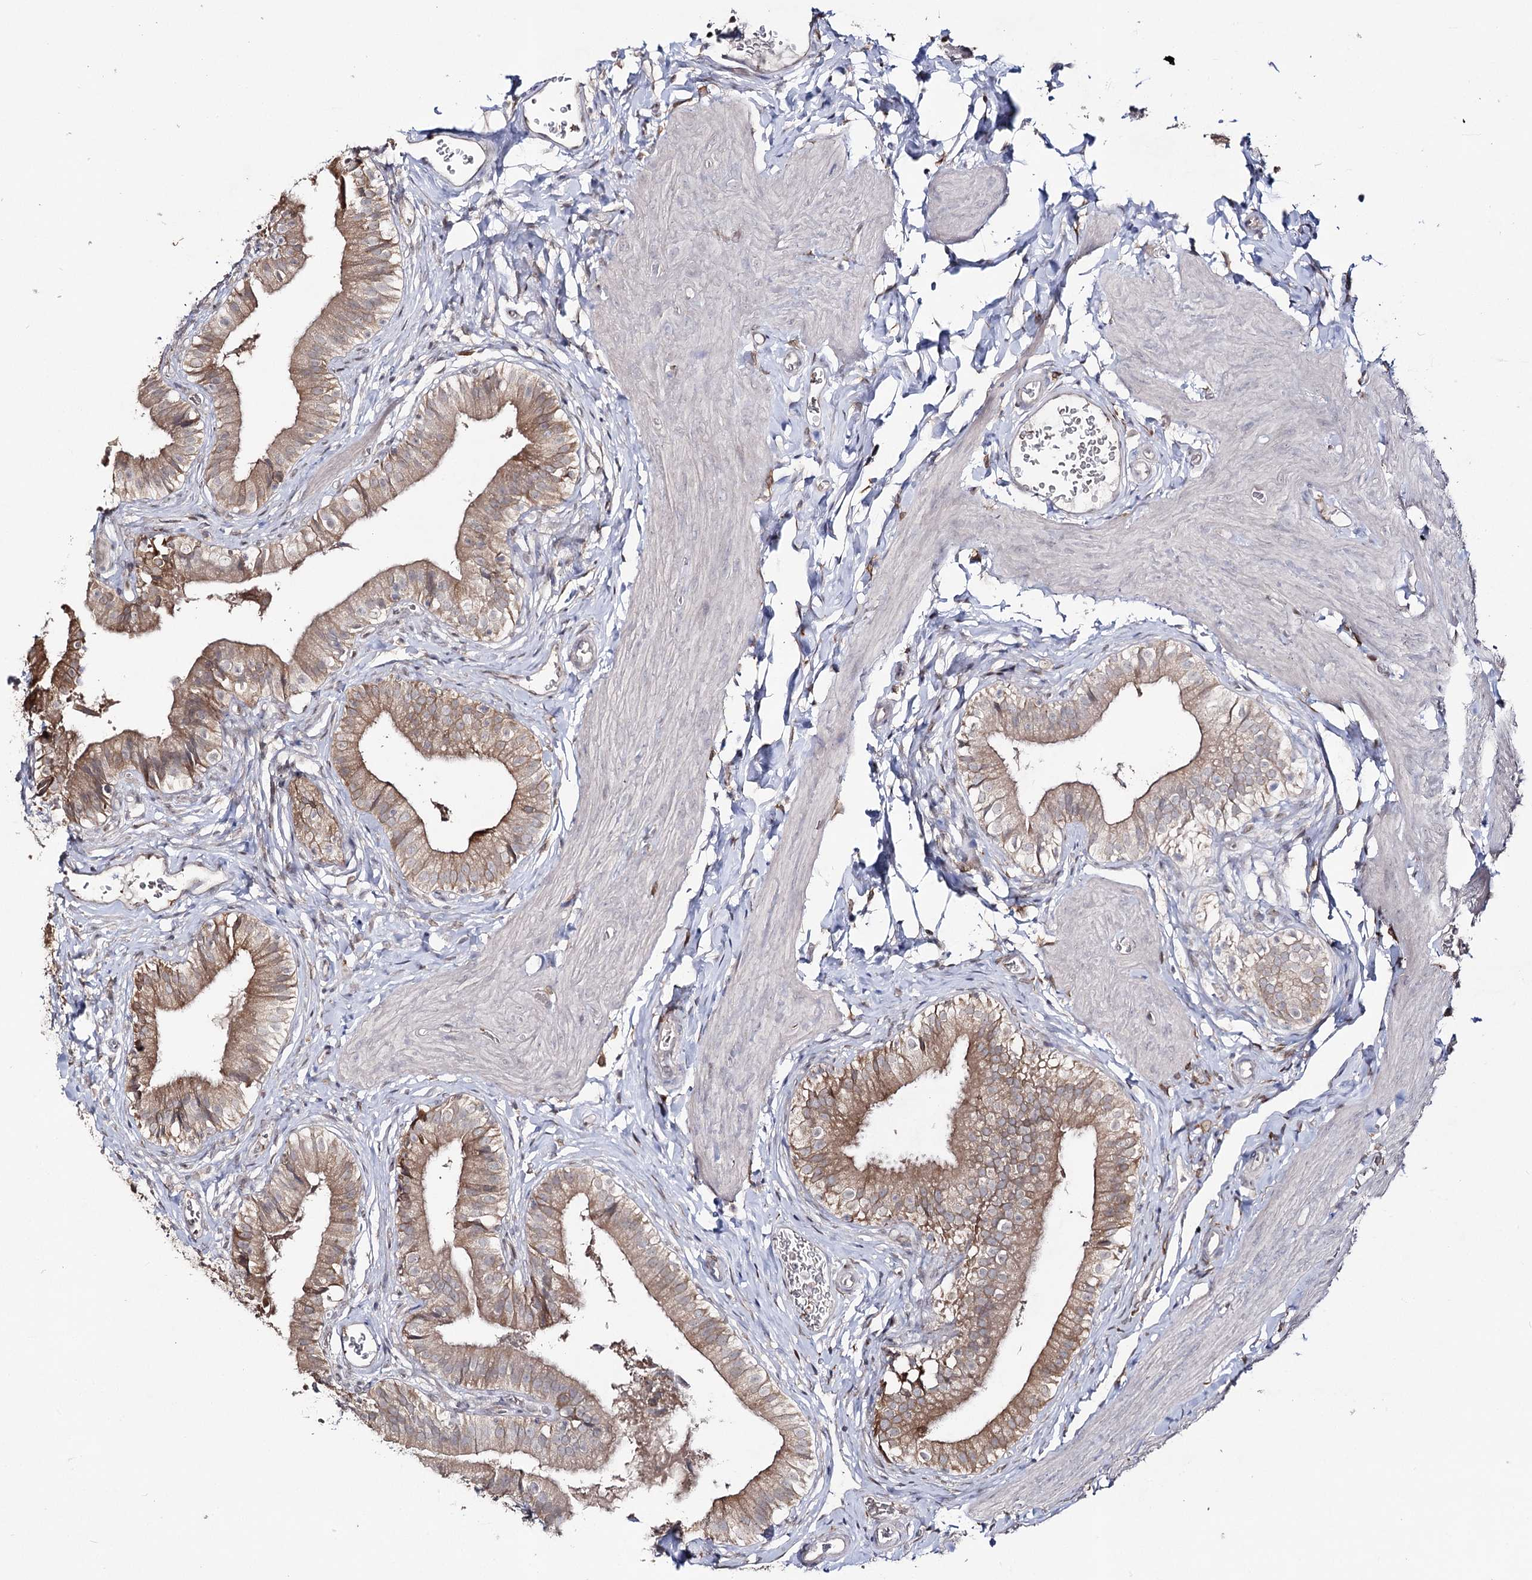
{"staining": {"intensity": "moderate", "quantity": "25%-75%", "location": "cytoplasmic/membranous"}, "tissue": "gallbladder", "cell_type": "Glandular cells", "image_type": "normal", "snomed": [{"axis": "morphology", "description": "Normal tissue, NOS"}, {"axis": "topography", "description": "Gallbladder"}], "caption": "Unremarkable gallbladder demonstrates moderate cytoplasmic/membranous positivity in approximately 25%-75% of glandular cells.", "gene": "HSD11B2", "patient": {"sex": "female", "age": 47}}